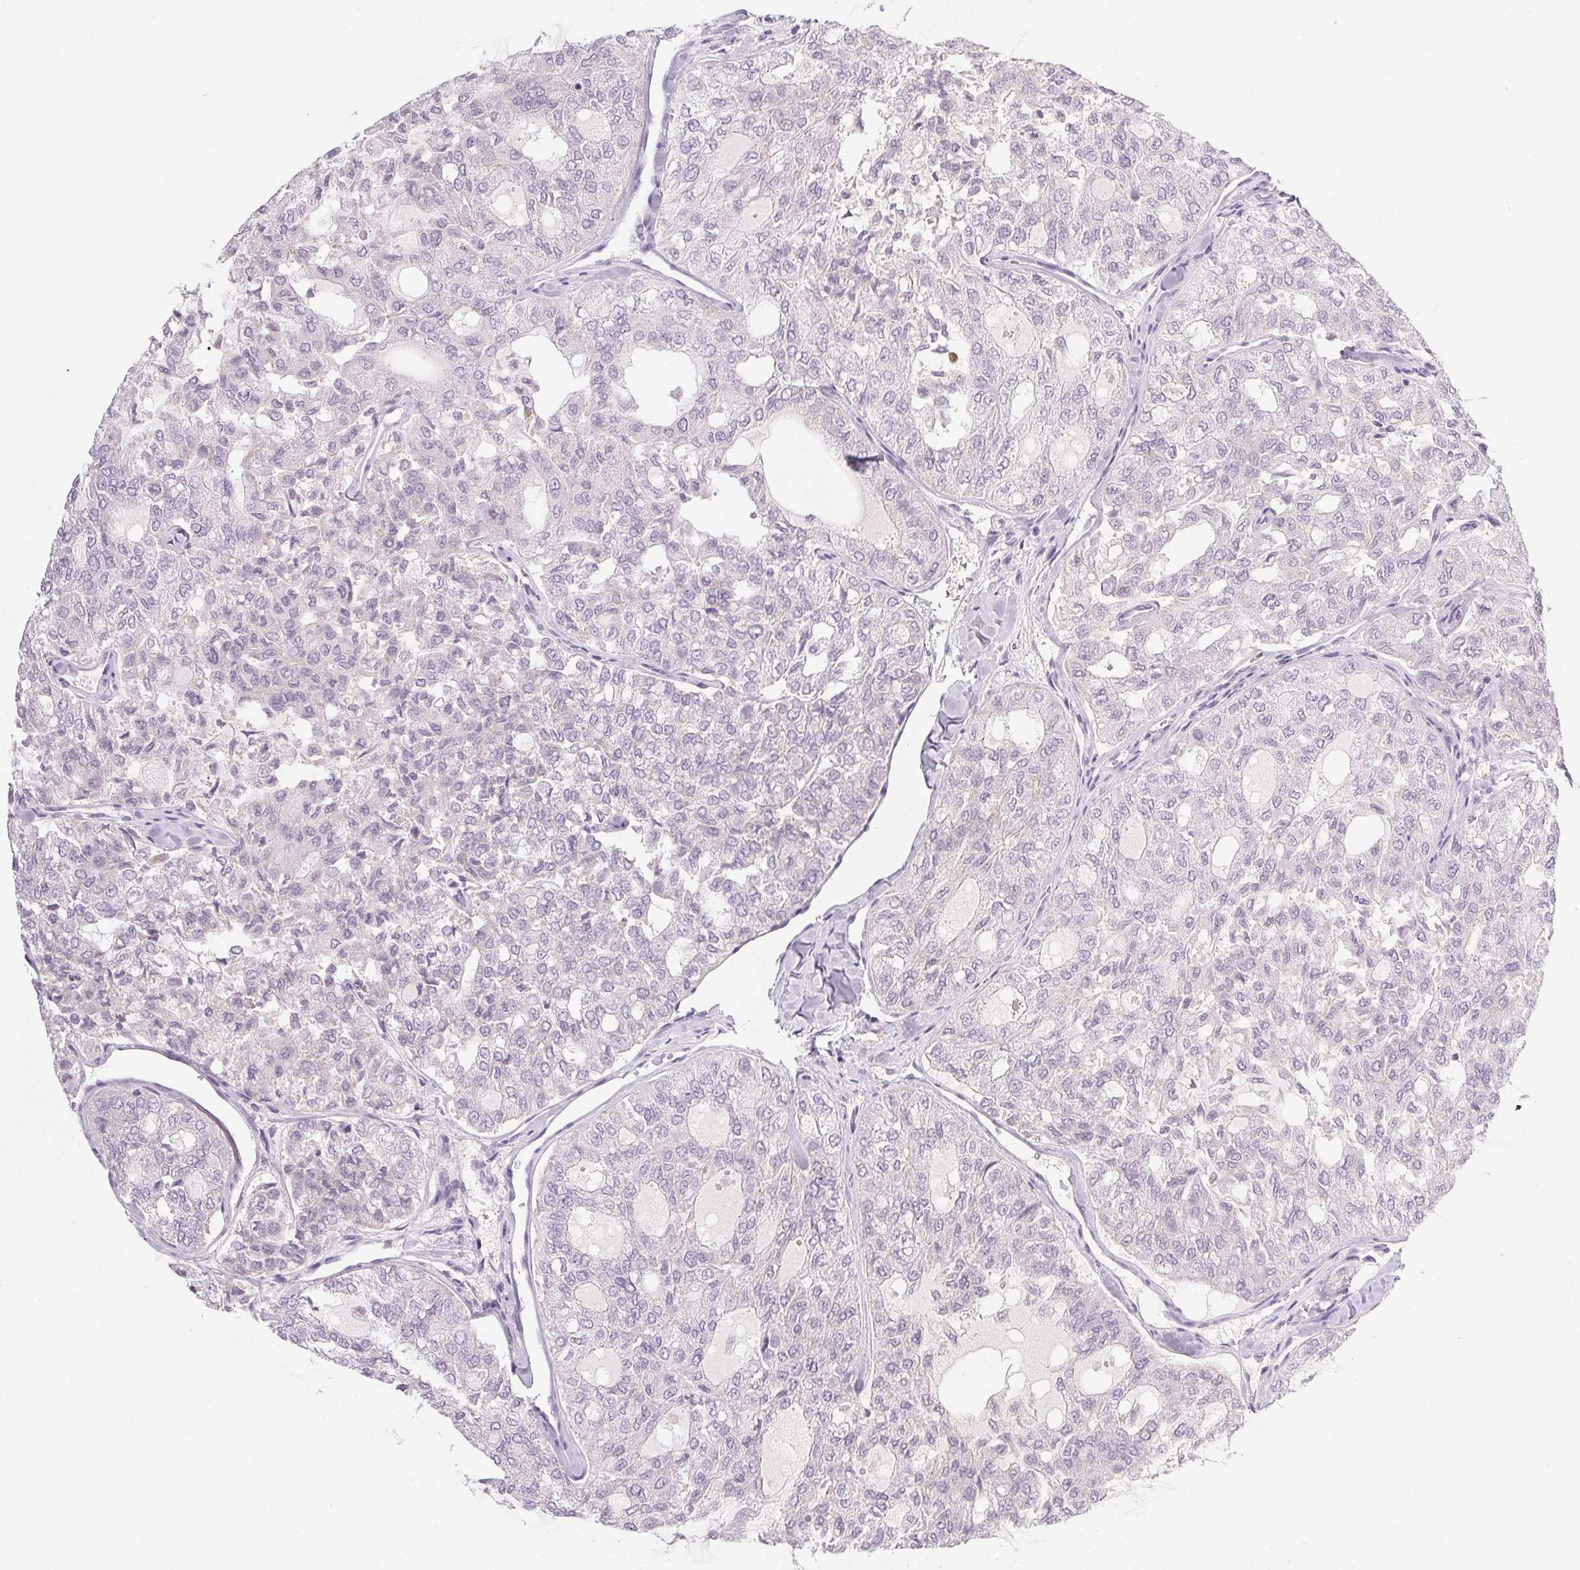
{"staining": {"intensity": "negative", "quantity": "none", "location": "none"}, "tissue": "thyroid cancer", "cell_type": "Tumor cells", "image_type": "cancer", "snomed": [{"axis": "morphology", "description": "Follicular adenoma carcinoma, NOS"}, {"axis": "topography", "description": "Thyroid gland"}], "caption": "IHC histopathology image of thyroid cancer stained for a protein (brown), which displays no positivity in tumor cells. (DAB (3,3'-diaminobenzidine) immunohistochemistry, high magnification).", "gene": "COL7A1", "patient": {"sex": "male", "age": 75}}